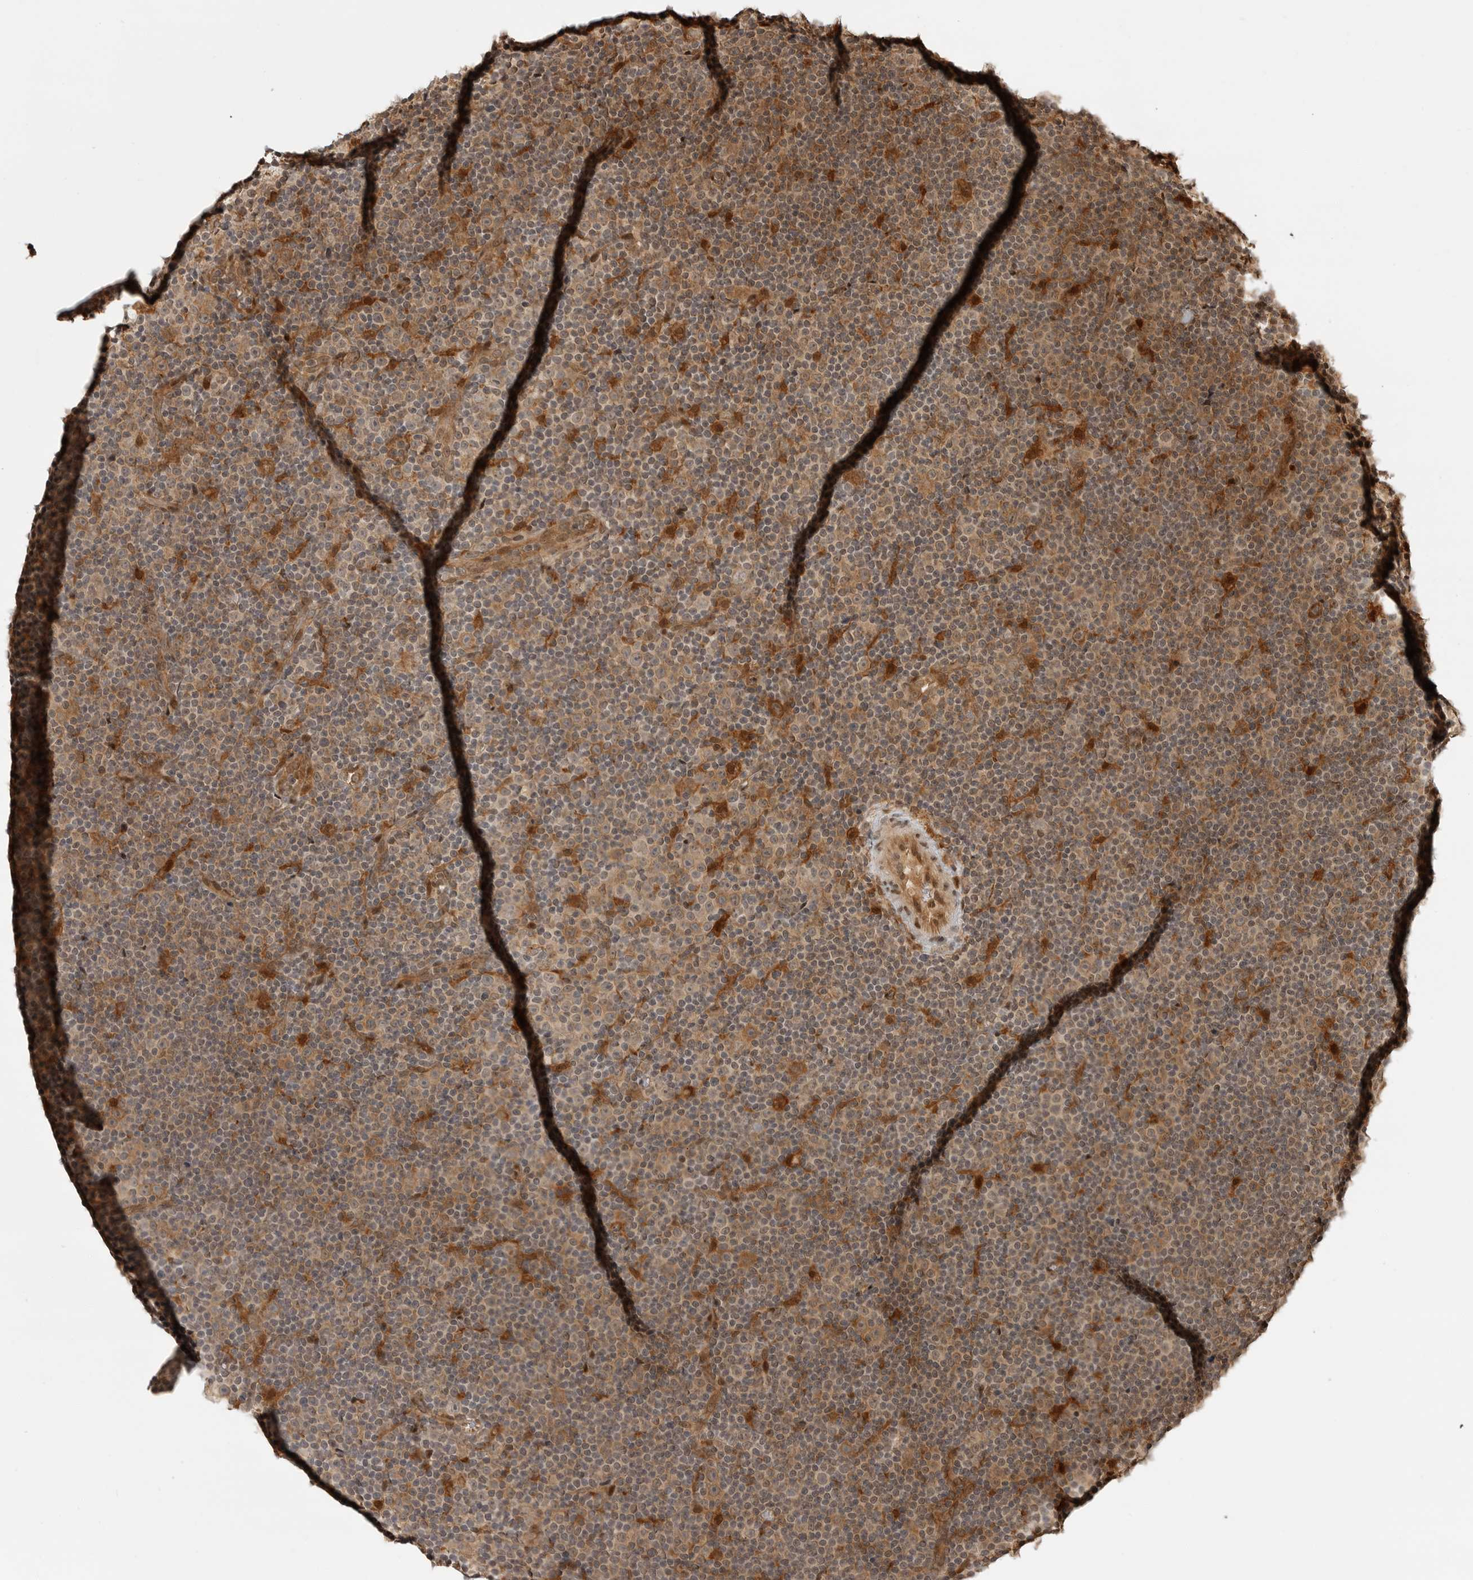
{"staining": {"intensity": "weak", "quantity": "25%-75%", "location": "cytoplasmic/membranous,nuclear"}, "tissue": "lymphoma", "cell_type": "Tumor cells", "image_type": "cancer", "snomed": [{"axis": "morphology", "description": "Malignant lymphoma, non-Hodgkin's type, Low grade"}, {"axis": "topography", "description": "Lymph node"}], "caption": "Brown immunohistochemical staining in human low-grade malignant lymphoma, non-Hodgkin's type exhibits weak cytoplasmic/membranous and nuclear expression in about 25%-75% of tumor cells. Using DAB (brown) and hematoxylin (blue) stains, captured at high magnification using brightfield microscopy.", "gene": "BMP2K", "patient": {"sex": "female", "age": 67}}